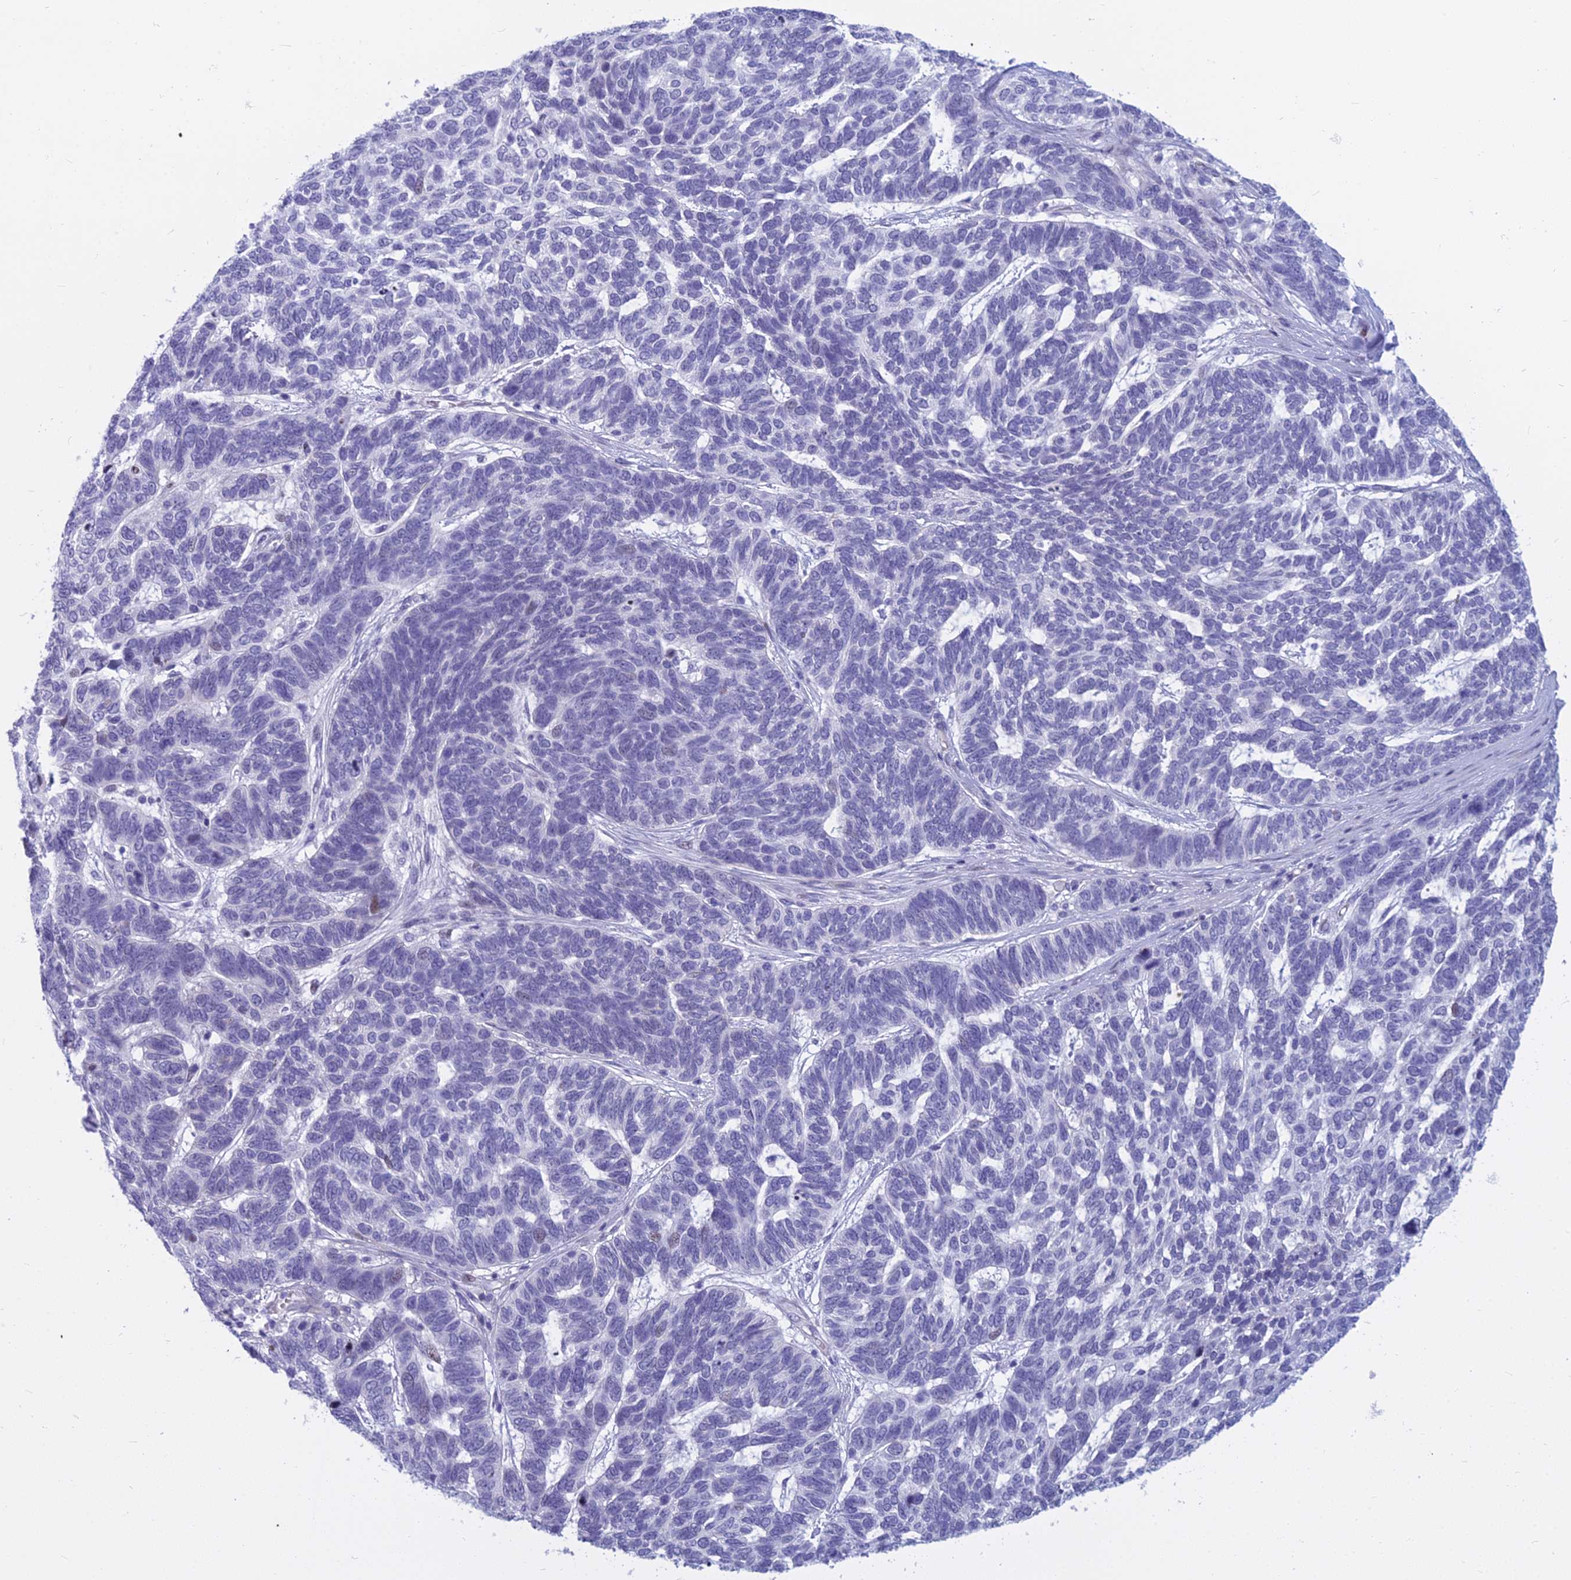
{"staining": {"intensity": "negative", "quantity": "none", "location": "none"}, "tissue": "skin cancer", "cell_type": "Tumor cells", "image_type": "cancer", "snomed": [{"axis": "morphology", "description": "Basal cell carcinoma"}, {"axis": "topography", "description": "Skin"}], "caption": "IHC of human skin cancer (basal cell carcinoma) reveals no staining in tumor cells. Nuclei are stained in blue.", "gene": "MYBPC2", "patient": {"sex": "female", "age": 65}}